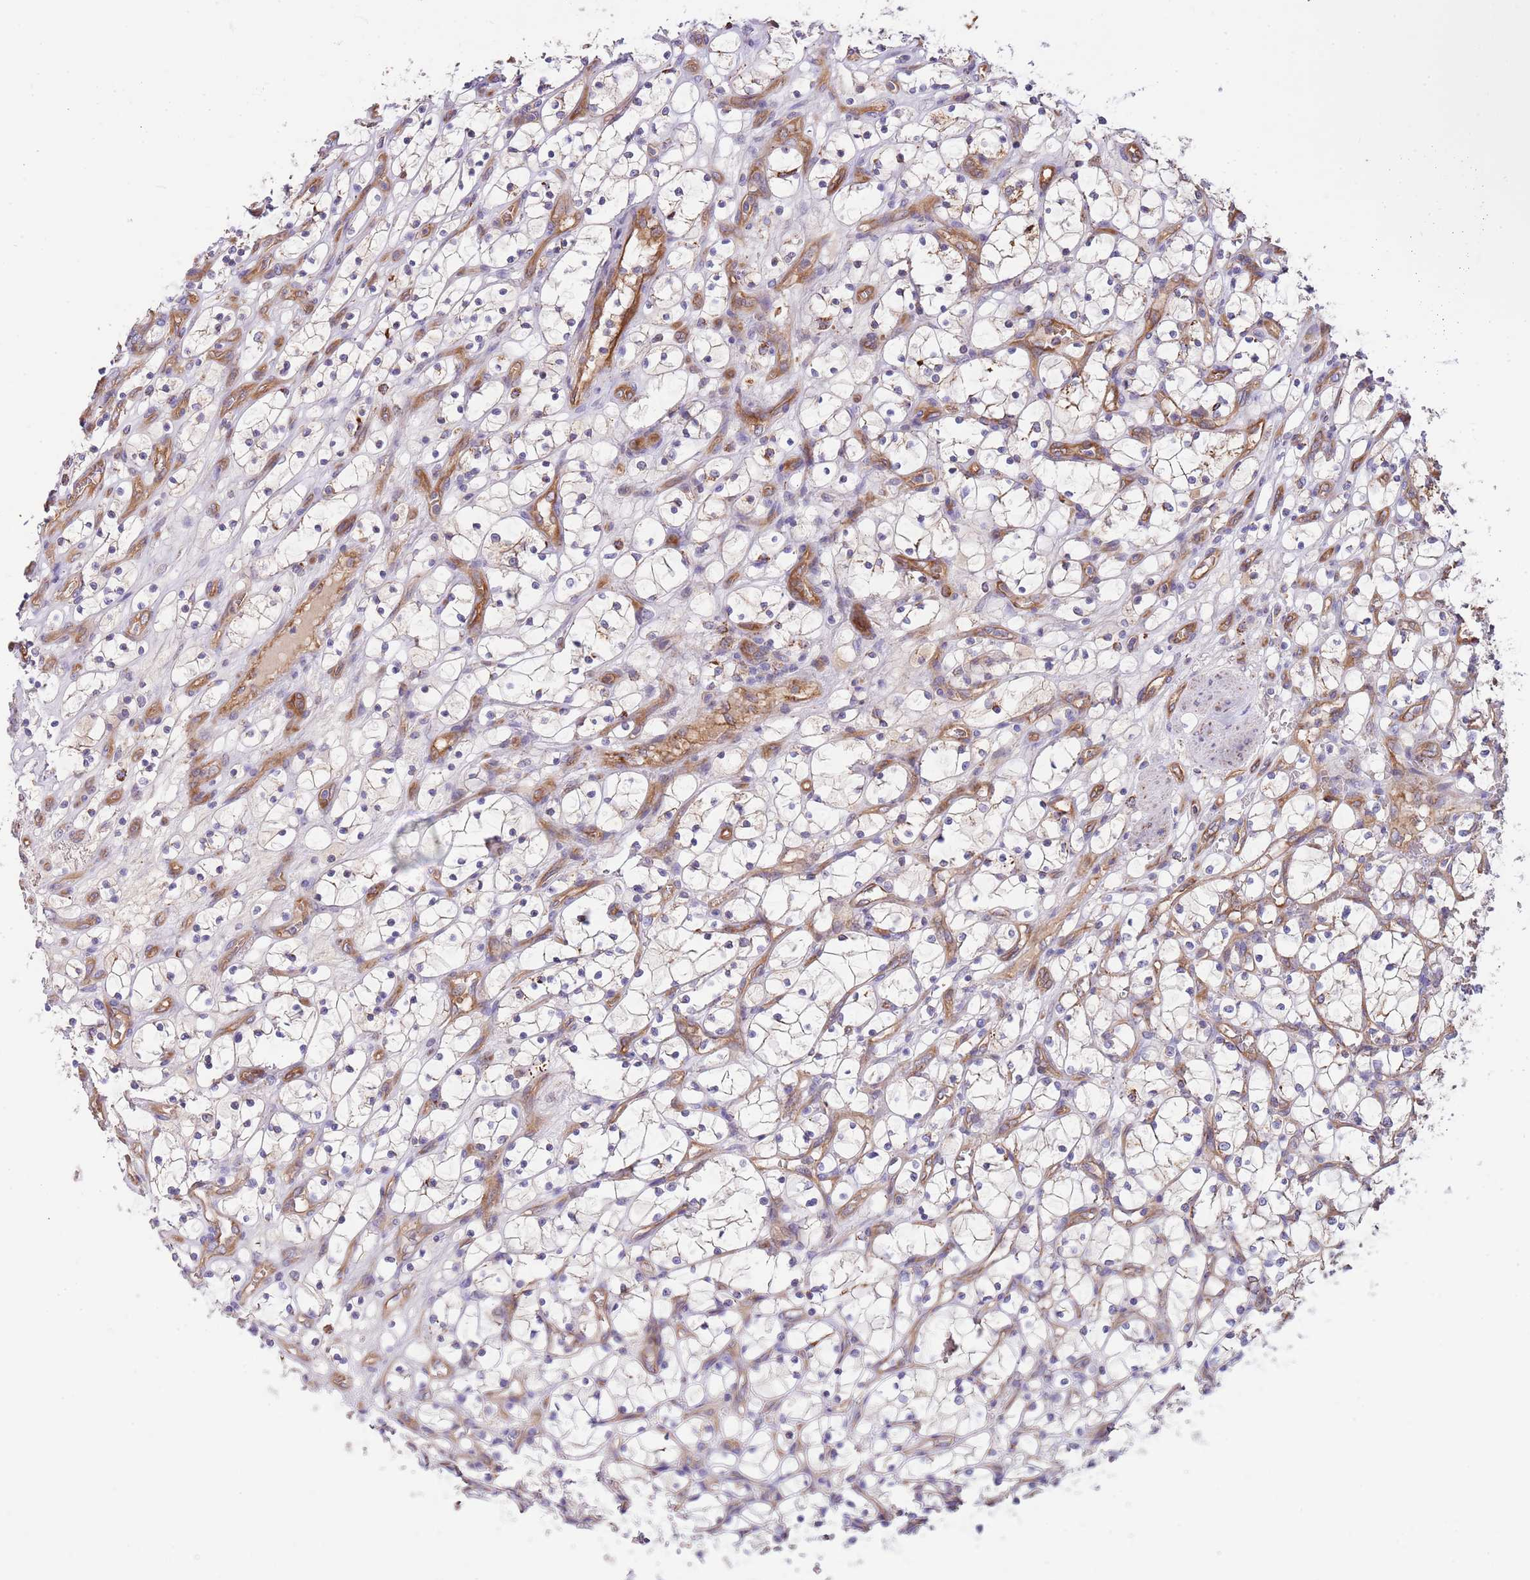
{"staining": {"intensity": "negative", "quantity": "none", "location": "none"}, "tissue": "renal cancer", "cell_type": "Tumor cells", "image_type": "cancer", "snomed": [{"axis": "morphology", "description": "Adenocarcinoma, NOS"}, {"axis": "topography", "description": "Kidney"}], "caption": "IHC image of human renal cancer (adenocarcinoma) stained for a protein (brown), which exhibits no expression in tumor cells.", "gene": "DOCK6", "patient": {"sex": "female", "age": 69}}